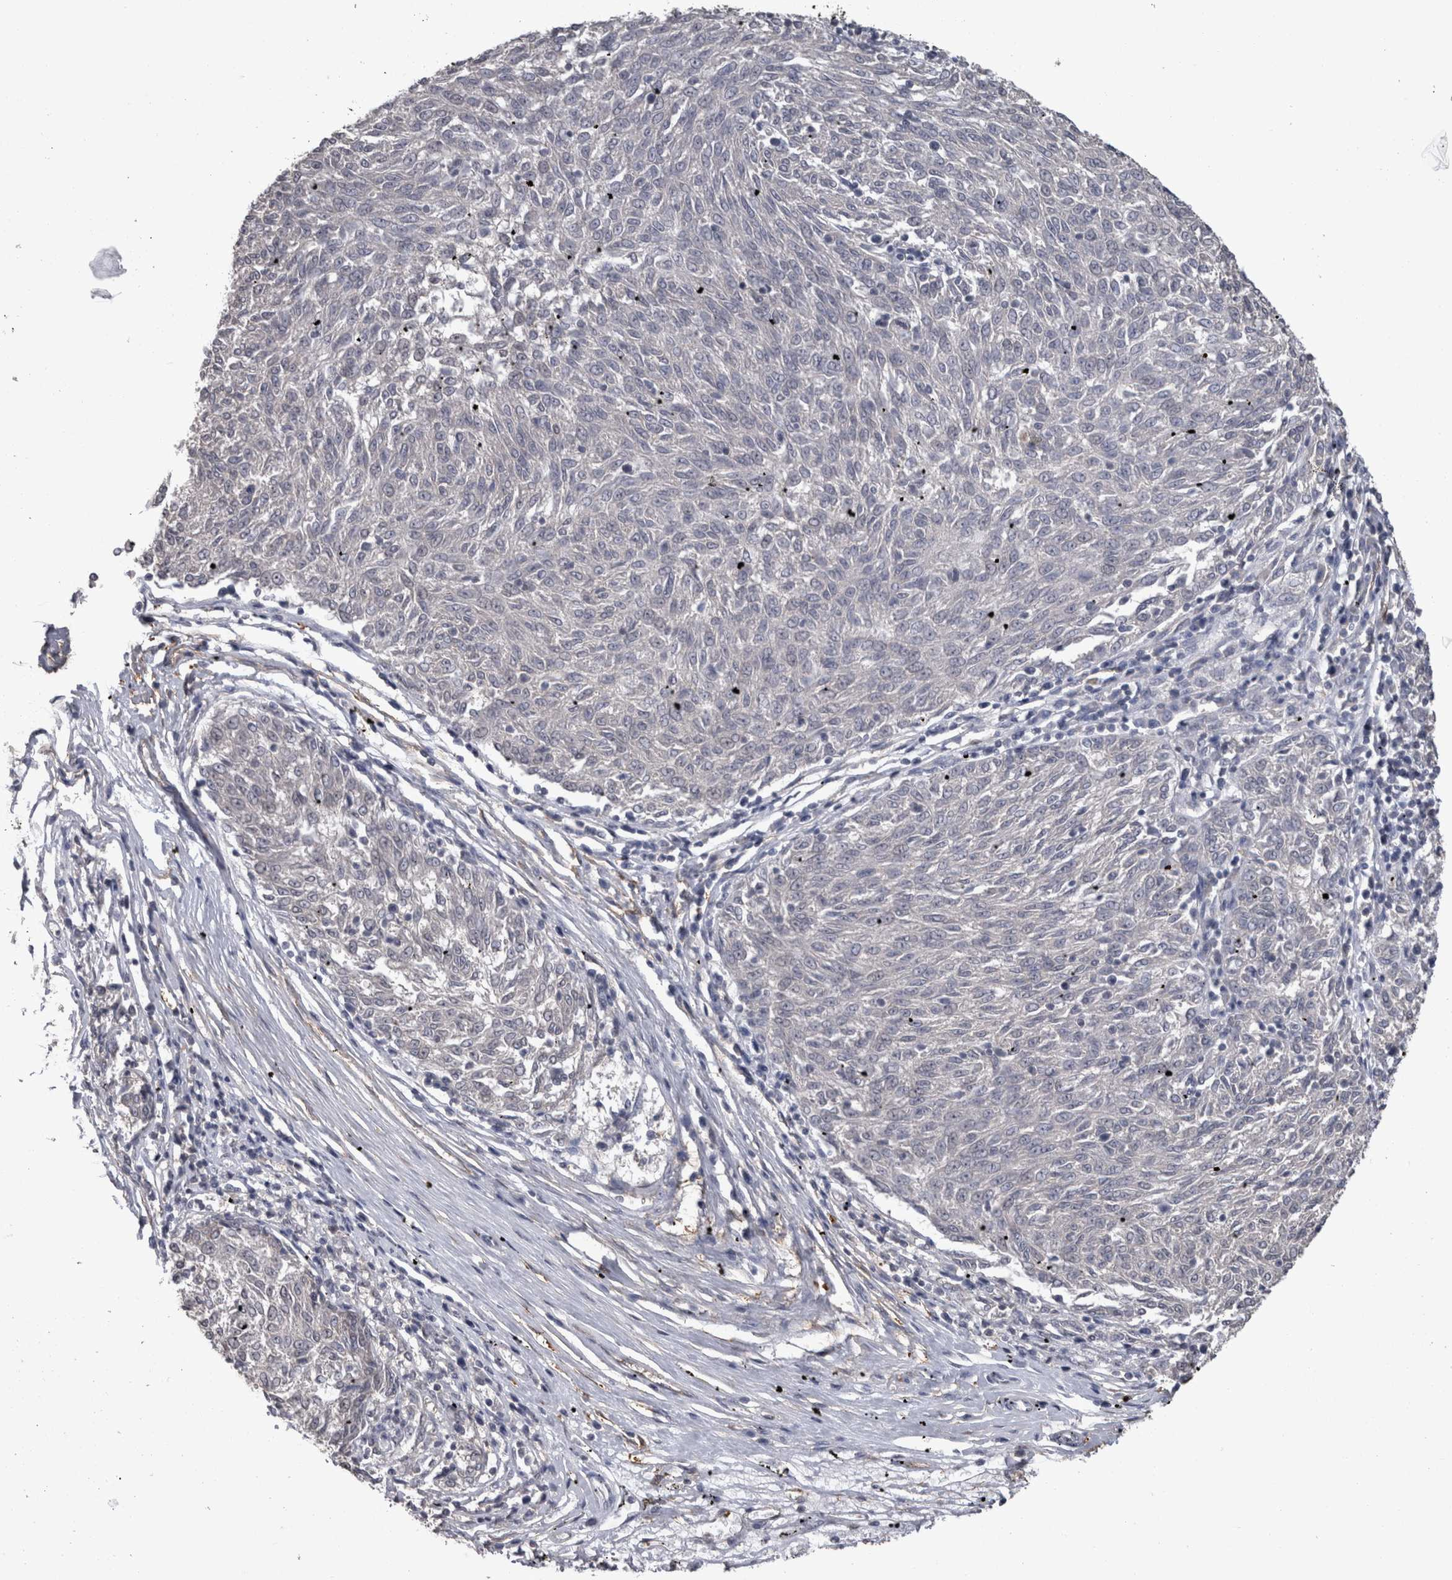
{"staining": {"intensity": "negative", "quantity": "none", "location": "none"}, "tissue": "melanoma", "cell_type": "Tumor cells", "image_type": "cancer", "snomed": [{"axis": "morphology", "description": "Malignant melanoma, NOS"}, {"axis": "topography", "description": "Skin"}], "caption": "Micrograph shows no protein staining in tumor cells of malignant melanoma tissue. The staining is performed using DAB (3,3'-diaminobenzidine) brown chromogen with nuclei counter-stained in using hematoxylin.", "gene": "DDX6", "patient": {"sex": "female", "age": 72}}